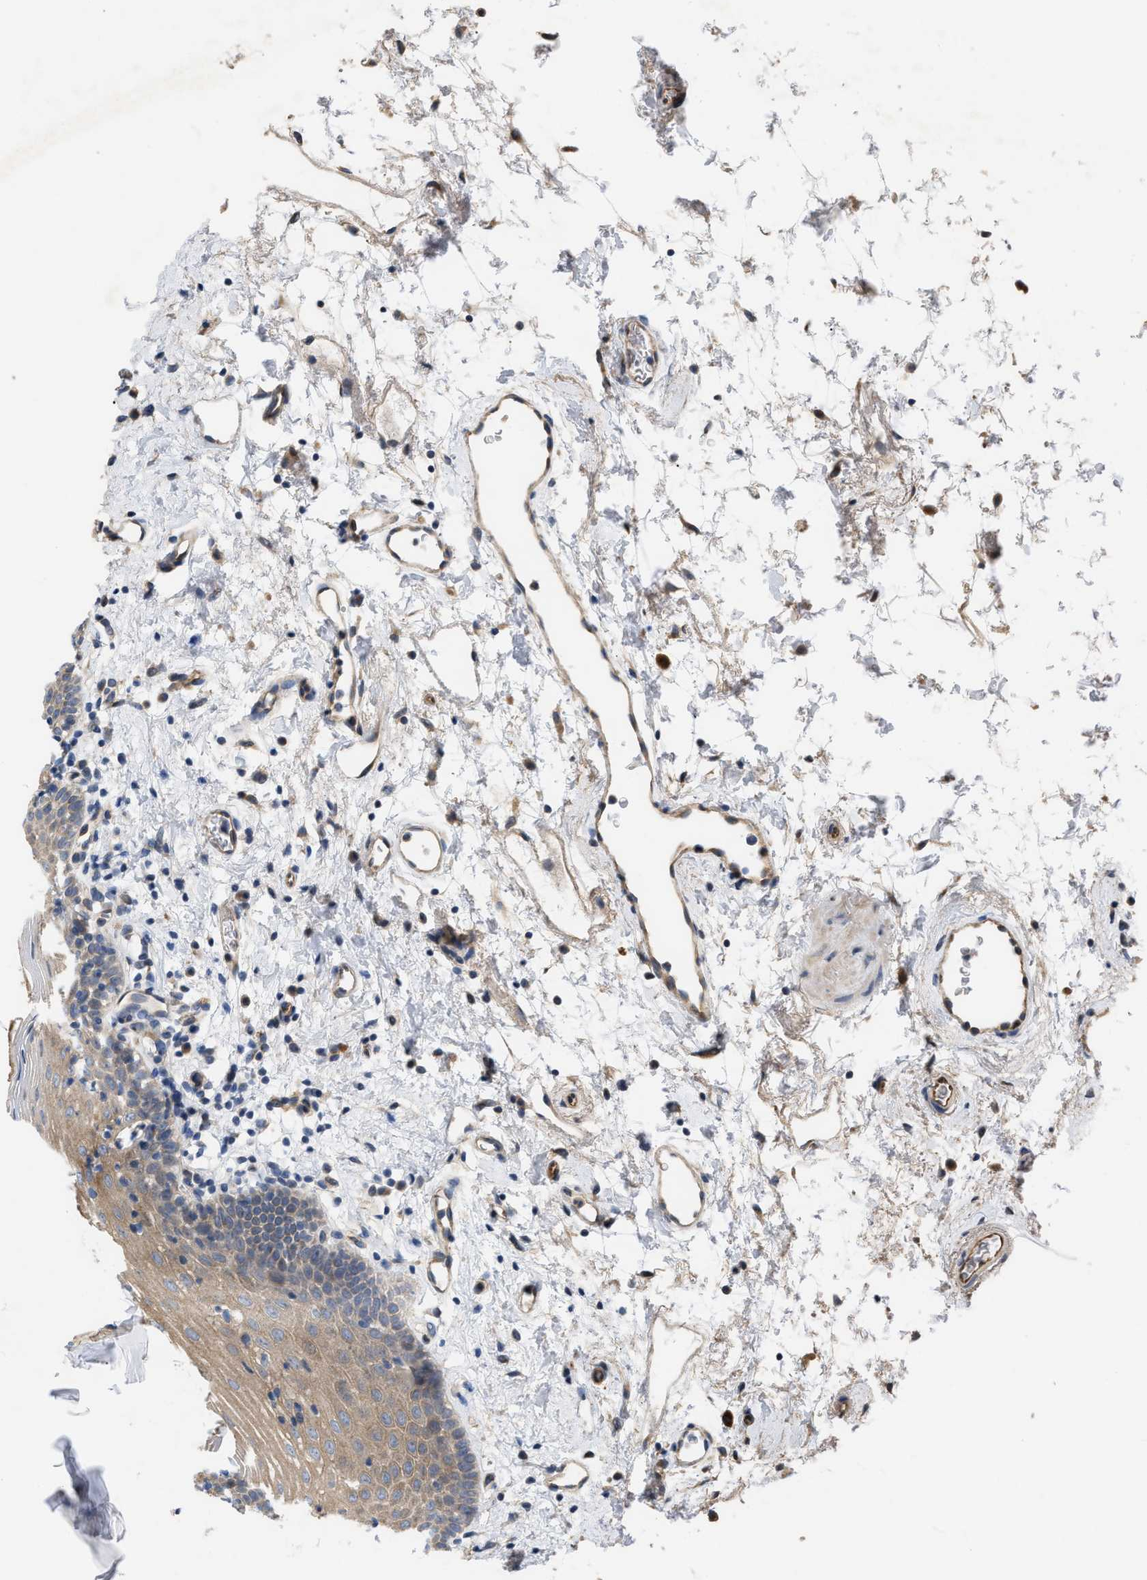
{"staining": {"intensity": "weak", "quantity": "25%-75%", "location": "cytoplasmic/membranous"}, "tissue": "oral mucosa", "cell_type": "Squamous epithelial cells", "image_type": "normal", "snomed": [{"axis": "morphology", "description": "Normal tissue, NOS"}, {"axis": "topography", "description": "Oral tissue"}], "caption": "Benign oral mucosa displays weak cytoplasmic/membranous staining in approximately 25%-75% of squamous epithelial cells (Brightfield microscopy of DAB IHC at high magnification)..", "gene": "SLC4A11", "patient": {"sex": "male", "age": 66}}